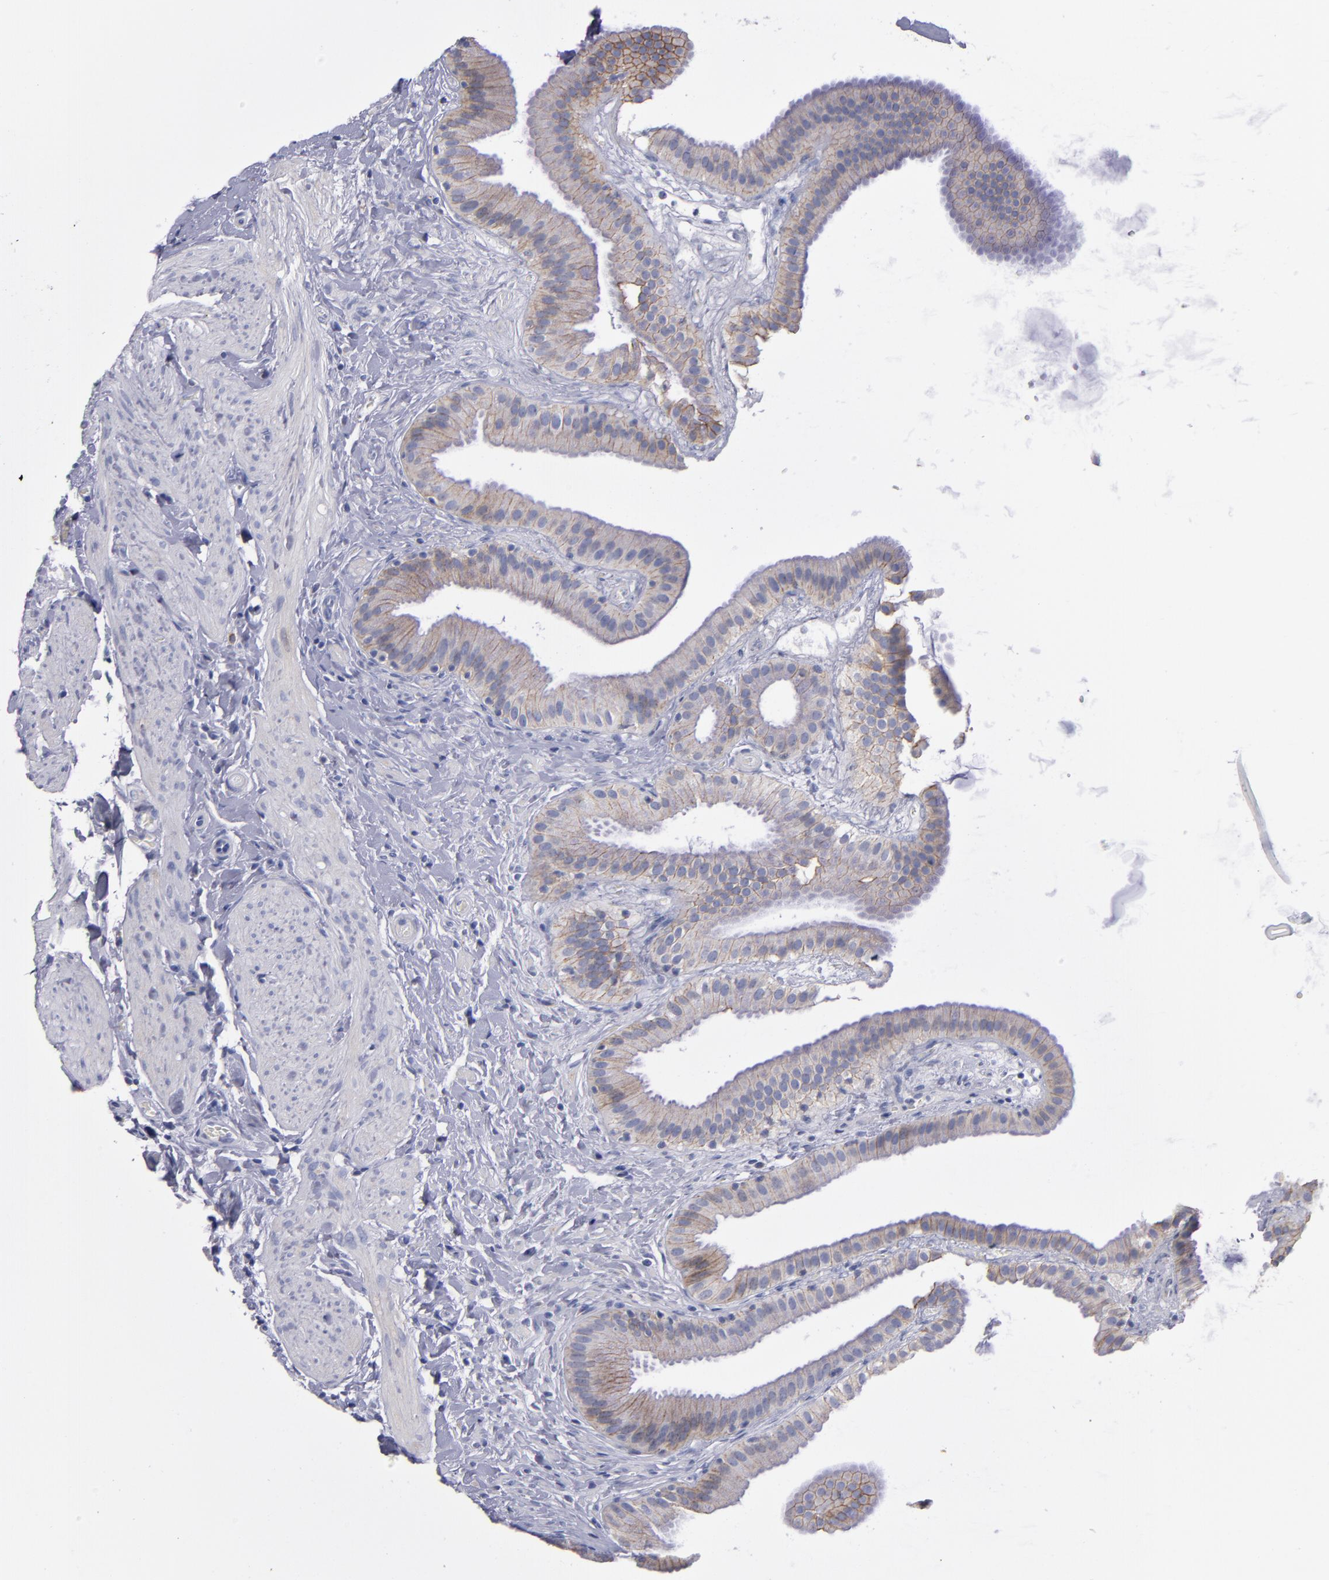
{"staining": {"intensity": "weak", "quantity": ">75%", "location": "cytoplasmic/membranous"}, "tissue": "gallbladder", "cell_type": "Glandular cells", "image_type": "normal", "snomed": [{"axis": "morphology", "description": "Normal tissue, NOS"}, {"axis": "topography", "description": "Gallbladder"}], "caption": "The immunohistochemical stain labels weak cytoplasmic/membranous staining in glandular cells of benign gallbladder.", "gene": "CDH3", "patient": {"sex": "female", "age": 63}}